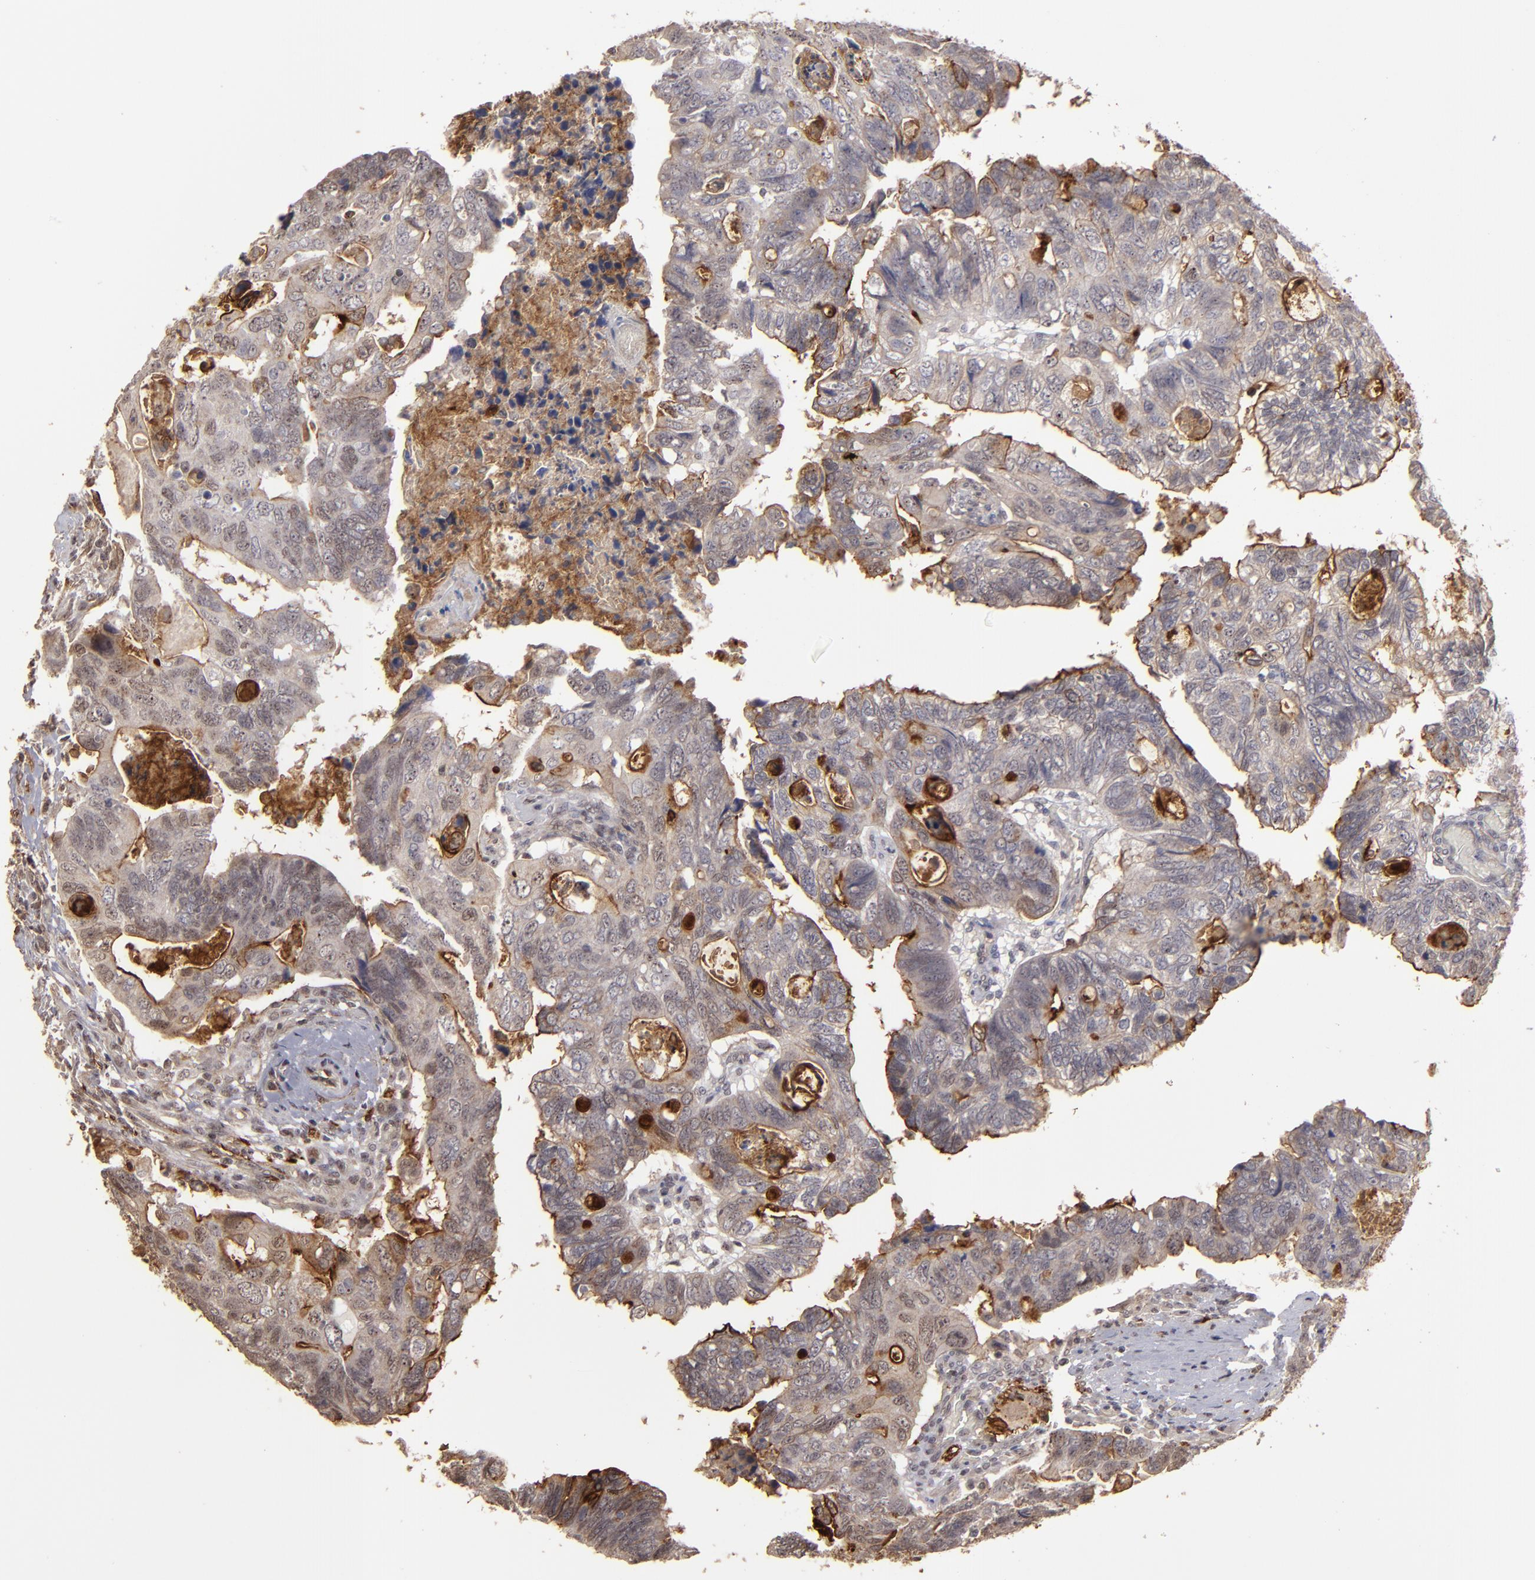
{"staining": {"intensity": "moderate", "quantity": ">75%", "location": "cytoplasmic/membranous"}, "tissue": "colorectal cancer", "cell_type": "Tumor cells", "image_type": "cancer", "snomed": [{"axis": "morphology", "description": "Adenocarcinoma, NOS"}, {"axis": "topography", "description": "Rectum"}], "caption": "IHC of colorectal adenocarcinoma displays medium levels of moderate cytoplasmic/membranous expression in about >75% of tumor cells.", "gene": "CD55", "patient": {"sex": "male", "age": 53}}